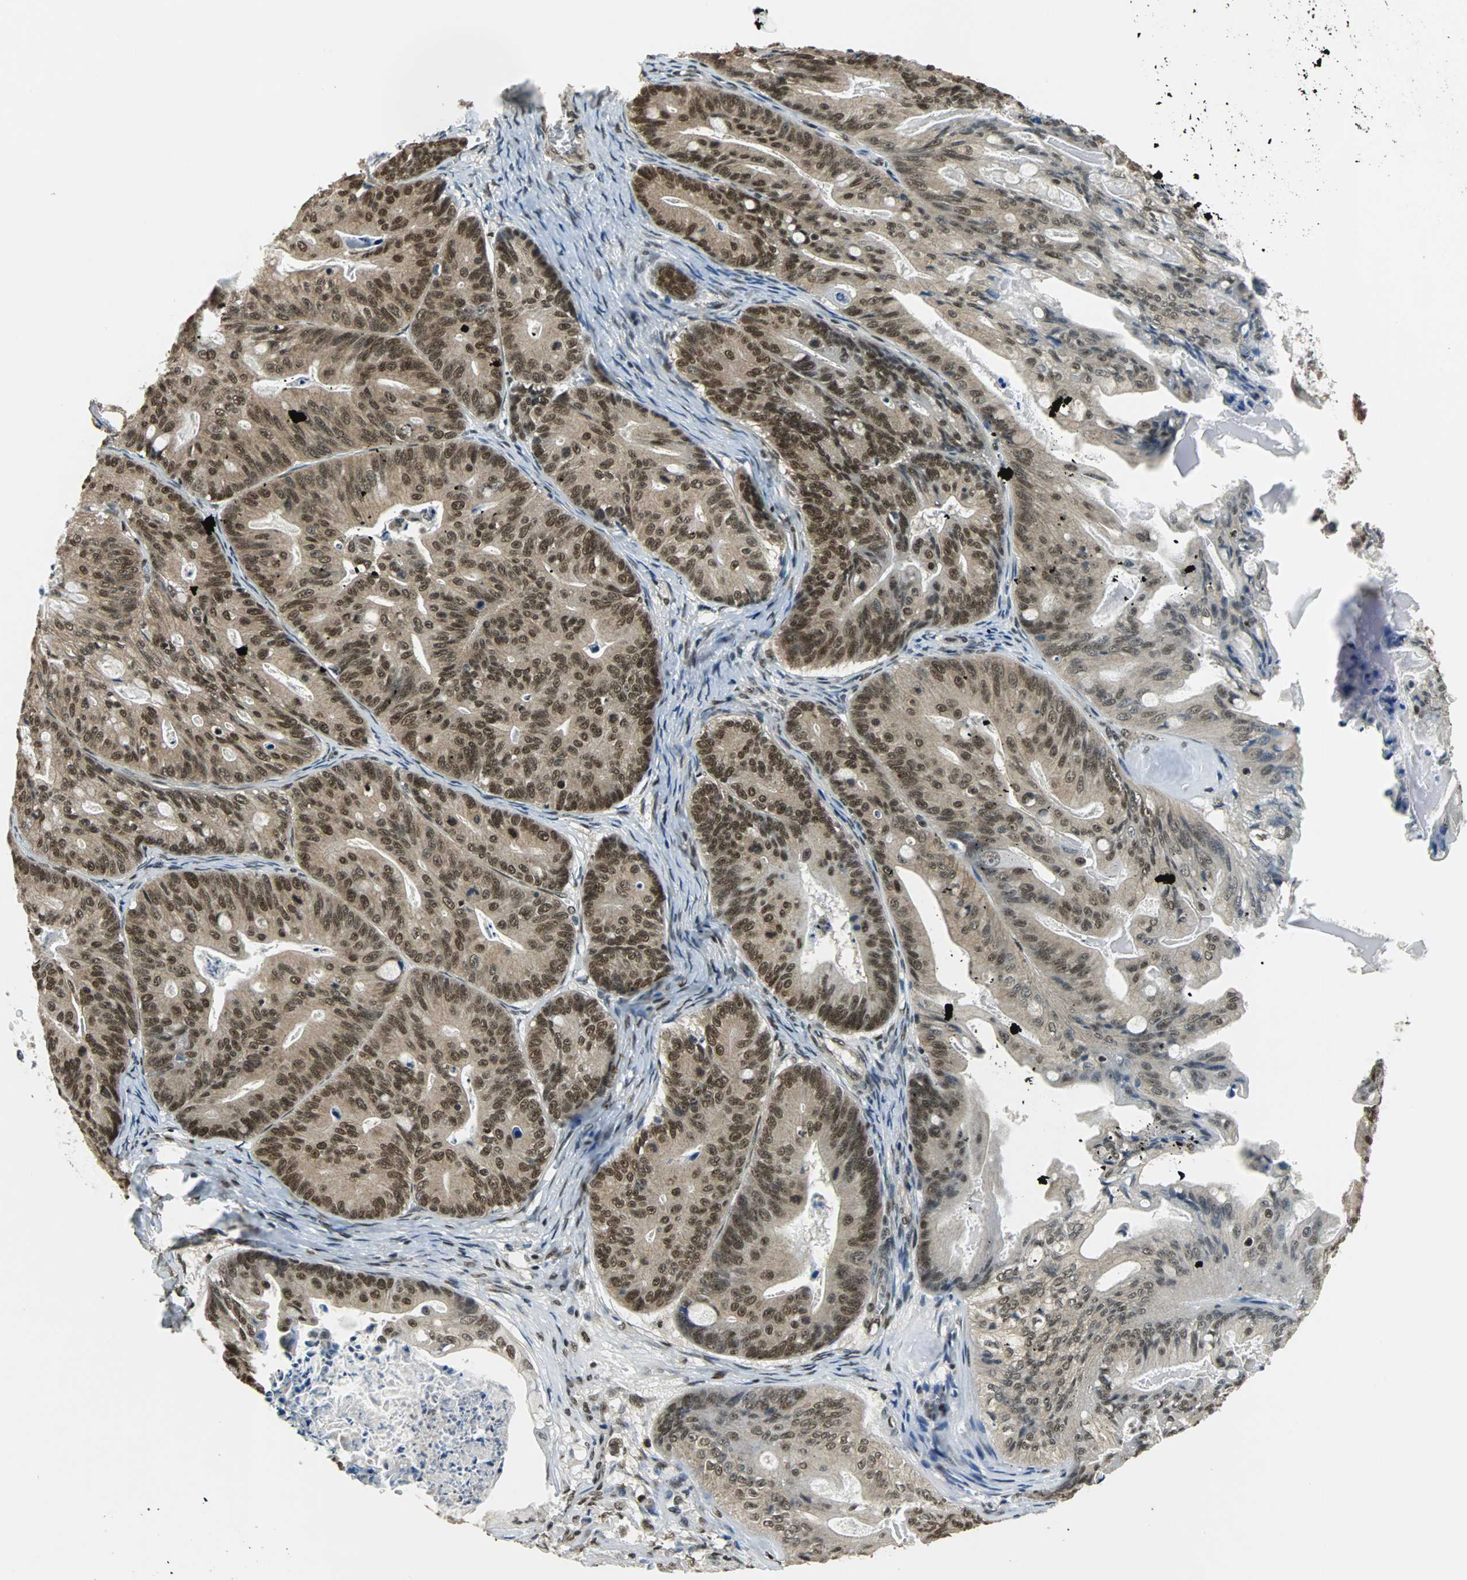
{"staining": {"intensity": "strong", "quantity": ">75%", "location": "cytoplasmic/membranous,nuclear"}, "tissue": "ovarian cancer", "cell_type": "Tumor cells", "image_type": "cancer", "snomed": [{"axis": "morphology", "description": "Cystadenocarcinoma, mucinous, NOS"}, {"axis": "topography", "description": "Ovary"}], "caption": "Strong cytoplasmic/membranous and nuclear staining for a protein is appreciated in about >75% of tumor cells of ovarian cancer (mucinous cystadenocarcinoma) using immunohistochemistry (IHC).", "gene": "RBM14", "patient": {"sex": "female", "age": 36}}